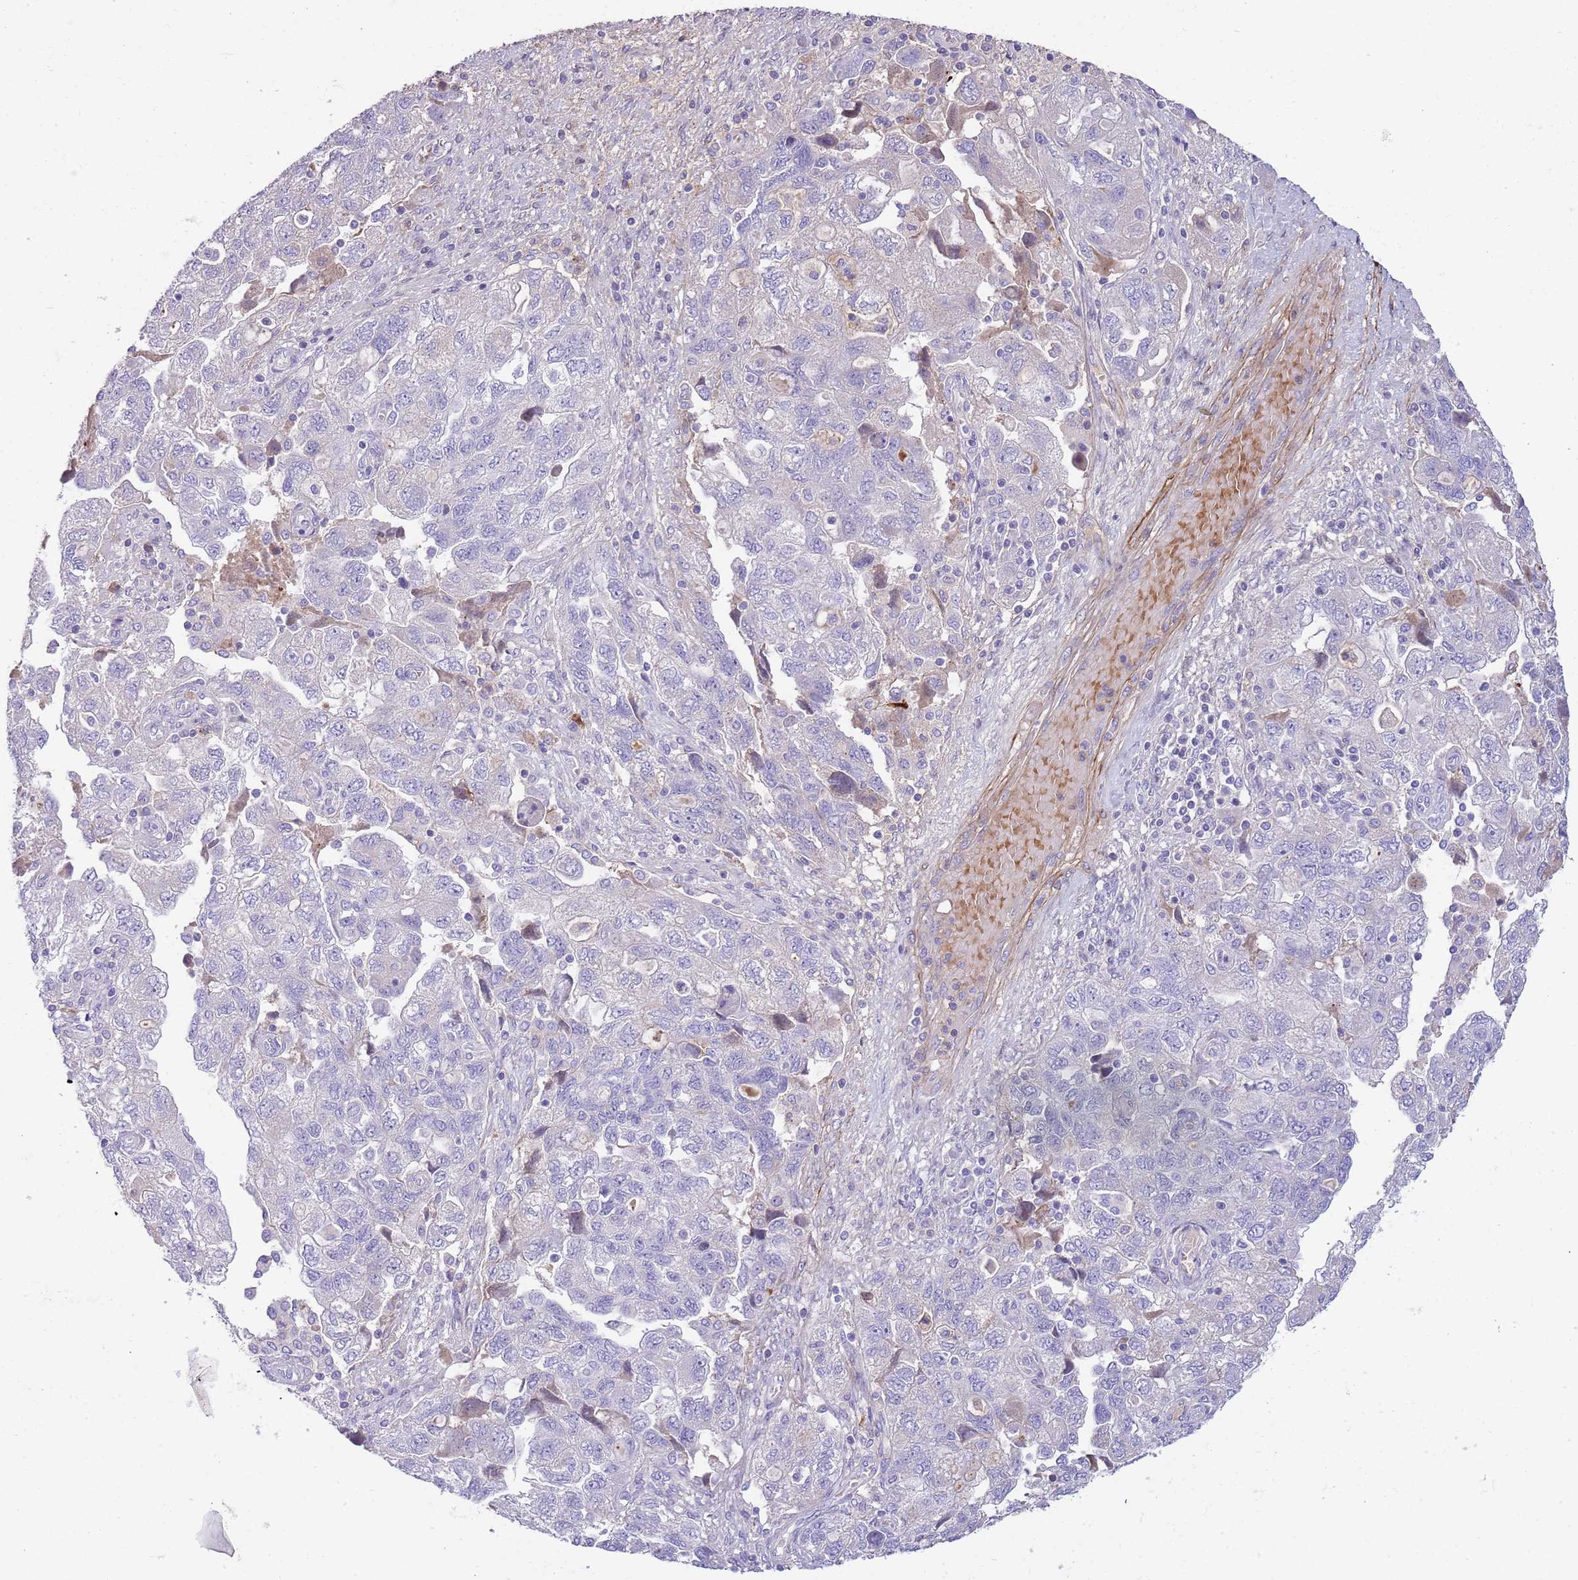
{"staining": {"intensity": "negative", "quantity": "none", "location": "none"}, "tissue": "ovarian cancer", "cell_type": "Tumor cells", "image_type": "cancer", "snomed": [{"axis": "morphology", "description": "Carcinoma, NOS"}, {"axis": "morphology", "description": "Cystadenocarcinoma, serous, NOS"}, {"axis": "topography", "description": "Ovary"}], "caption": "Protein analysis of ovarian carcinoma shows no significant staining in tumor cells. (DAB immunohistochemistry, high magnification).", "gene": "LEPROTL1", "patient": {"sex": "female", "age": 69}}